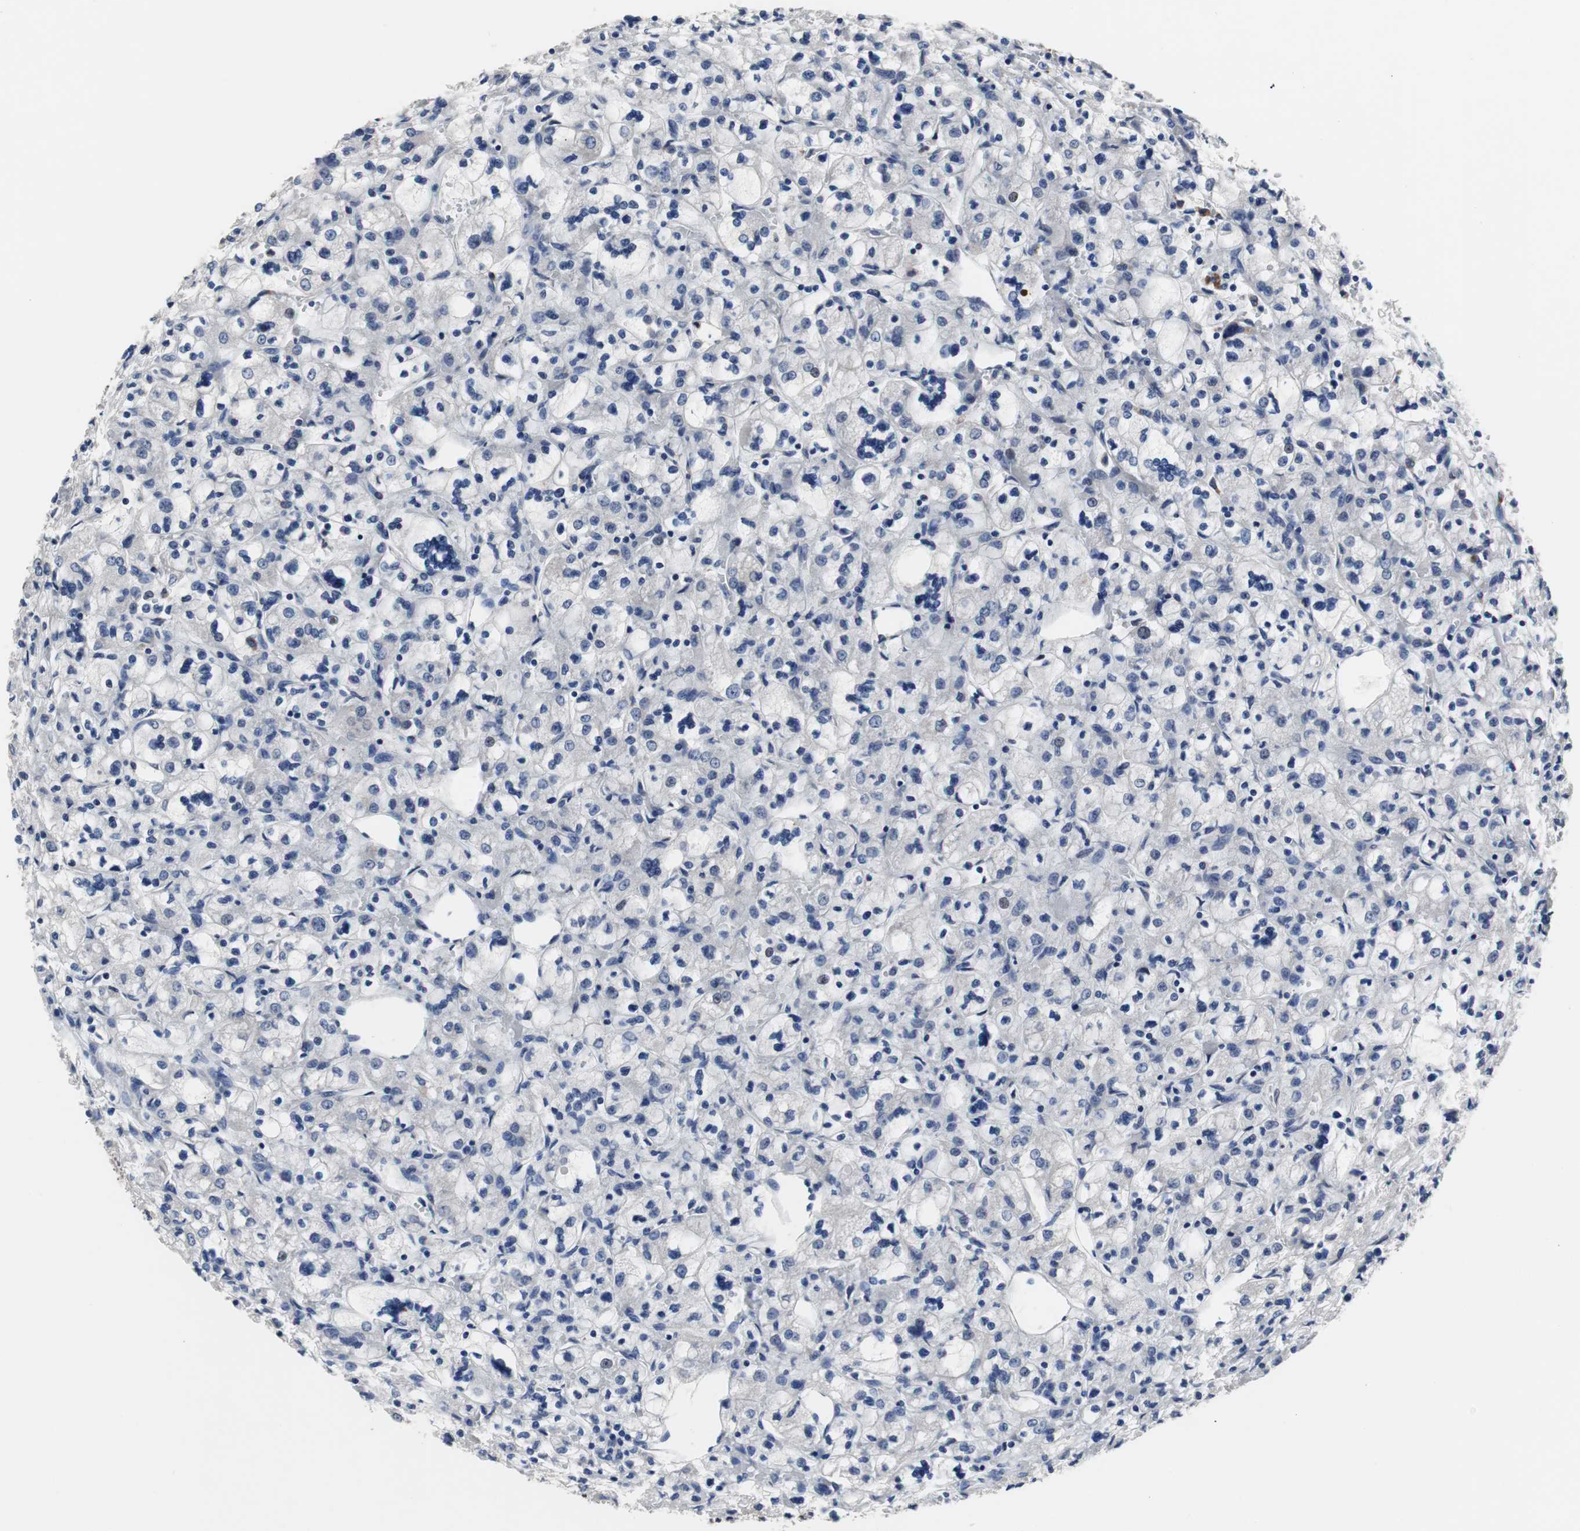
{"staining": {"intensity": "negative", "quantity": "none", "location": "none"}, "tissue": "renal cancer", "cell_type": "Tumor cells", "image_type": "cancer", "snomed": [{"axis": "morphology", "description": "Adenocarcinoma, NOS"}, {"axis": "topography", "description": "Kidney"}], "caption": "Tumor cells show no significant staining in renal adenocarcinoma.", "gene": "GTF2F2", "patient": {"sex": "female", "age": 83}}